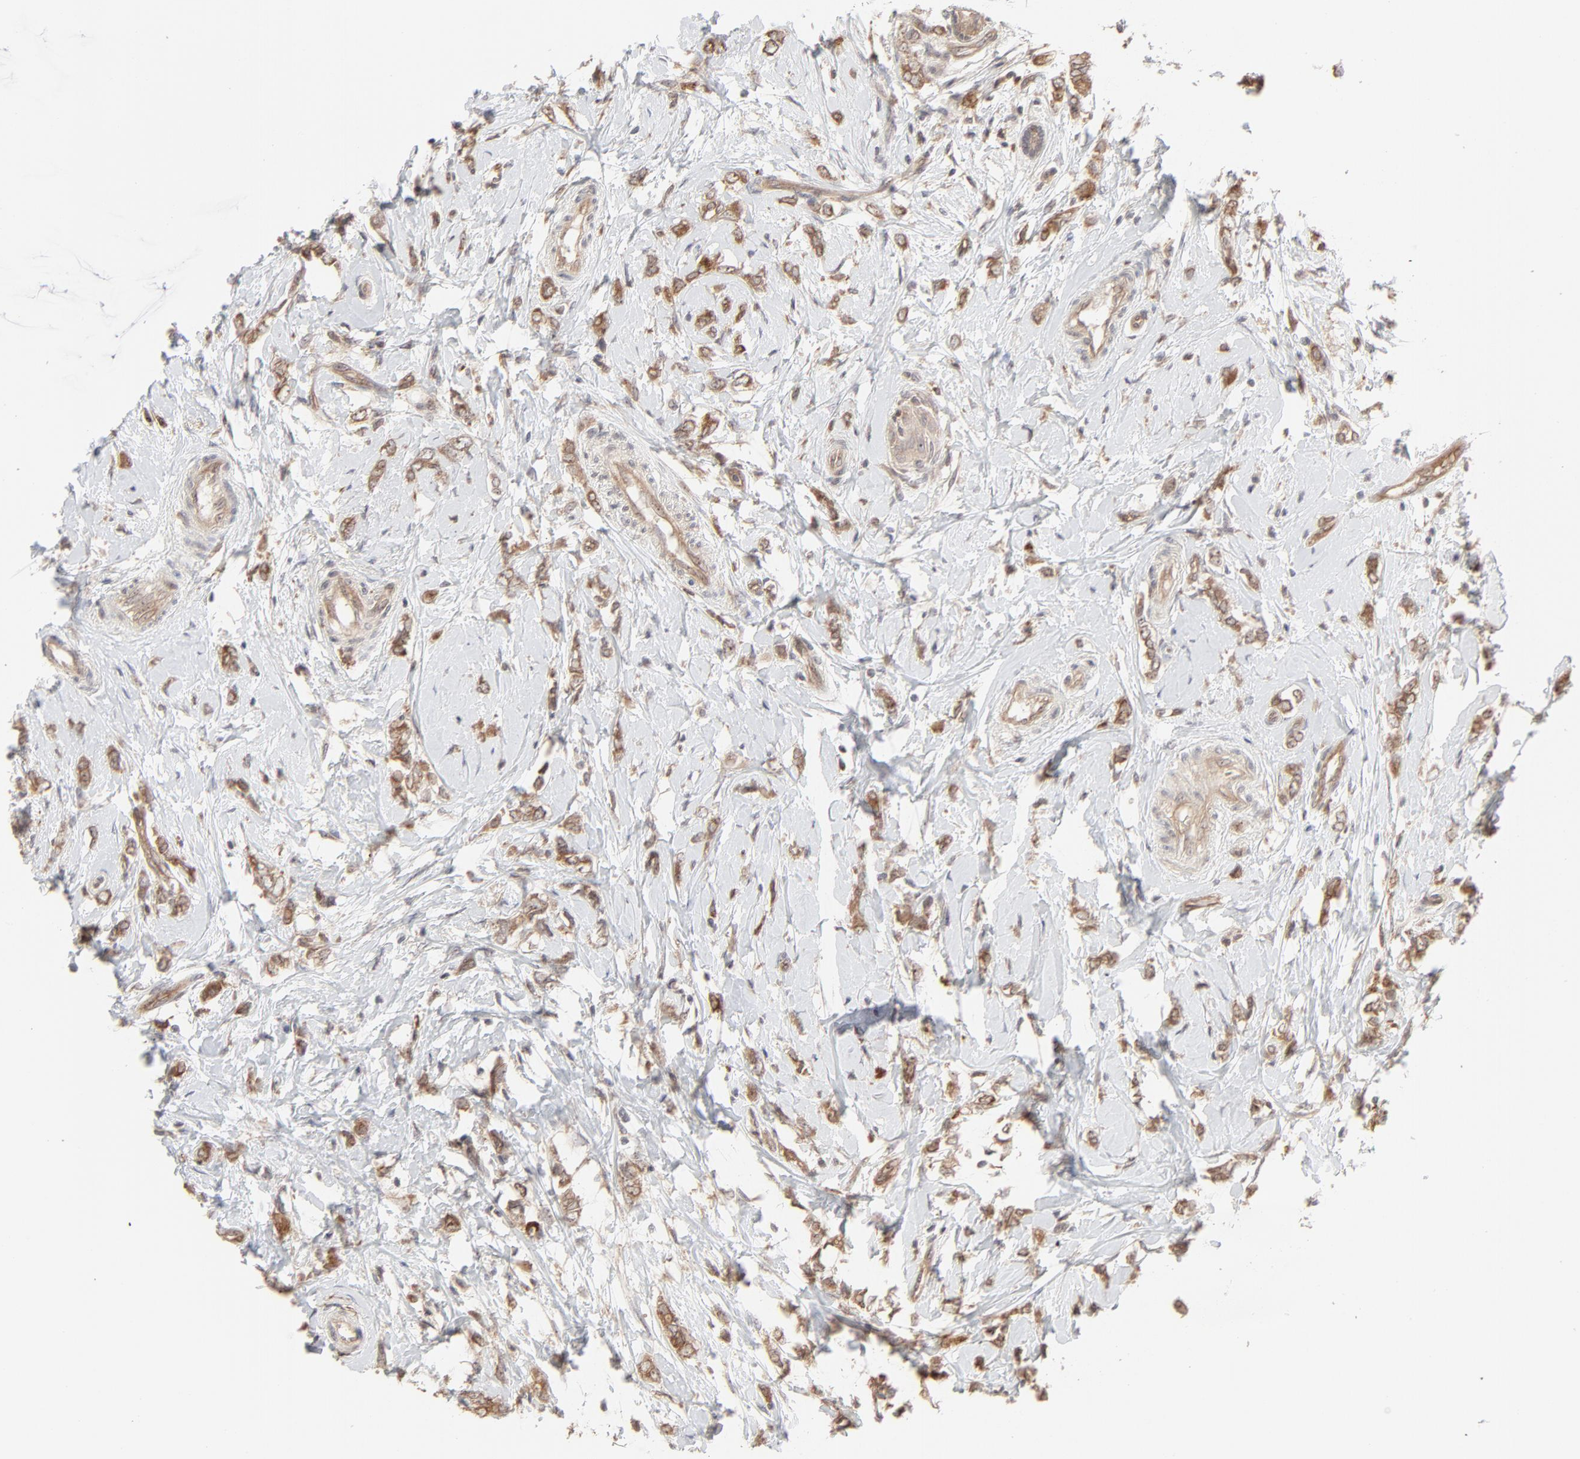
{"staining": {"intensity": "moderate", "quantity": ">75%", "location": "cytoplasmic/membranous"}, "tissue": "breast cancer", "cell_type": "Tumor cells", "image_type": "cancer", "snomed": [{"axis": "morphology", "description": "Normal tissue, NOS"}, {"axis": "morphology", "description": "Lobular carcinoma"}, {"axis": "topography", "description": "Breast"}], "caption": "Human lobular carcinoma (breast) stained for a protein (brown) exhibits moderate cytoplasmic/membranous positive staining in about >75% of tumor cells.", "gene": "RAB5C", "patient": {"sex": "female", "age": 47}}